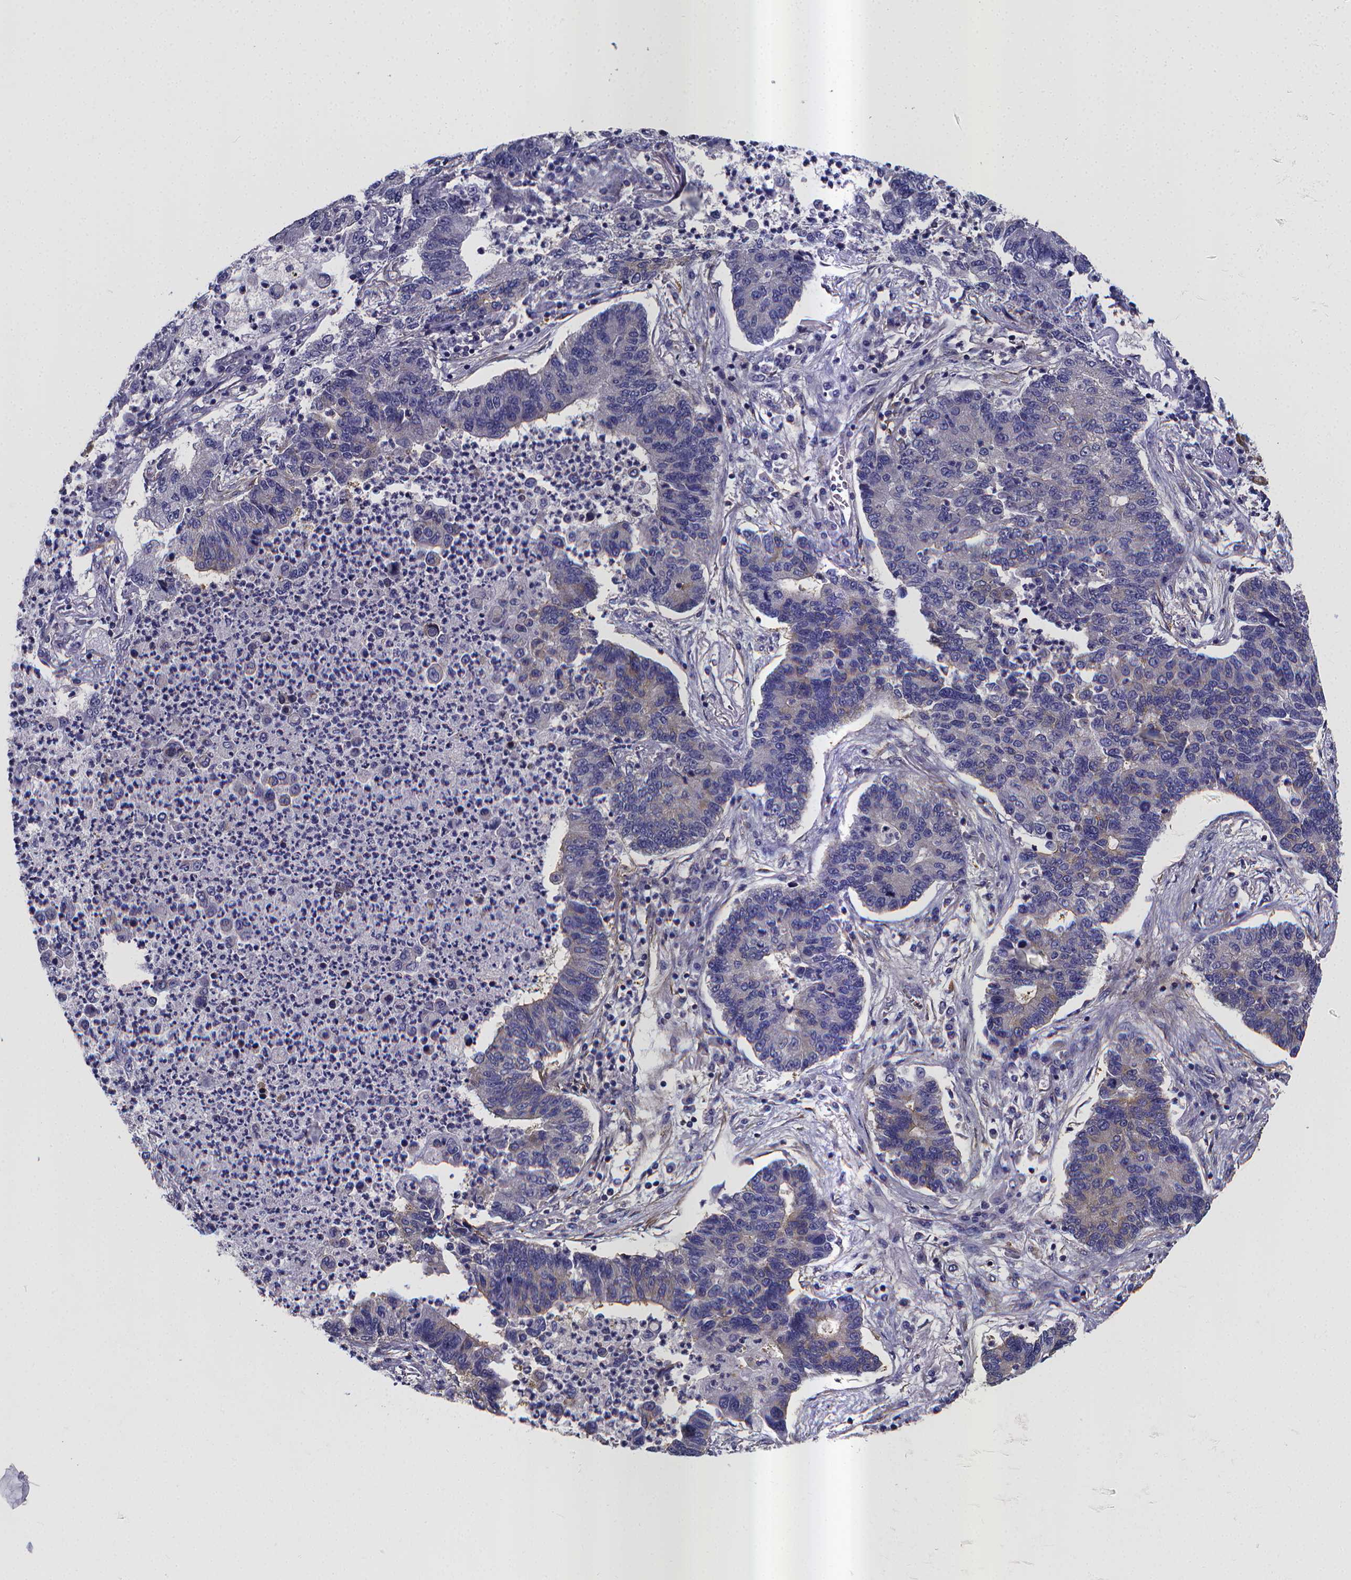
{"staining": {"intensity": "negative", "quantity": "none", "location": "none"}, "tissue": "lung cancer", "cell_type": "Tumor cells", "image_type": "cancer", "snomed": [{"axis": "morphology", "description": "Adenocarcinoma, NOS"}, {"axis": "topography", "description": "Lung"}], "caption": "Immunohistochemistry (IHC) of human lung adenocarcinoma reveals no expression in tumor cells. Brightfield microscopy of immunohistochemistry stained with DAB (3,3'-diaminobenzidine) (brown) and hematoxylin (blue), captured at high magnification.", "gene": "RERG", "patient": {"sex": "female", "age": 57}}